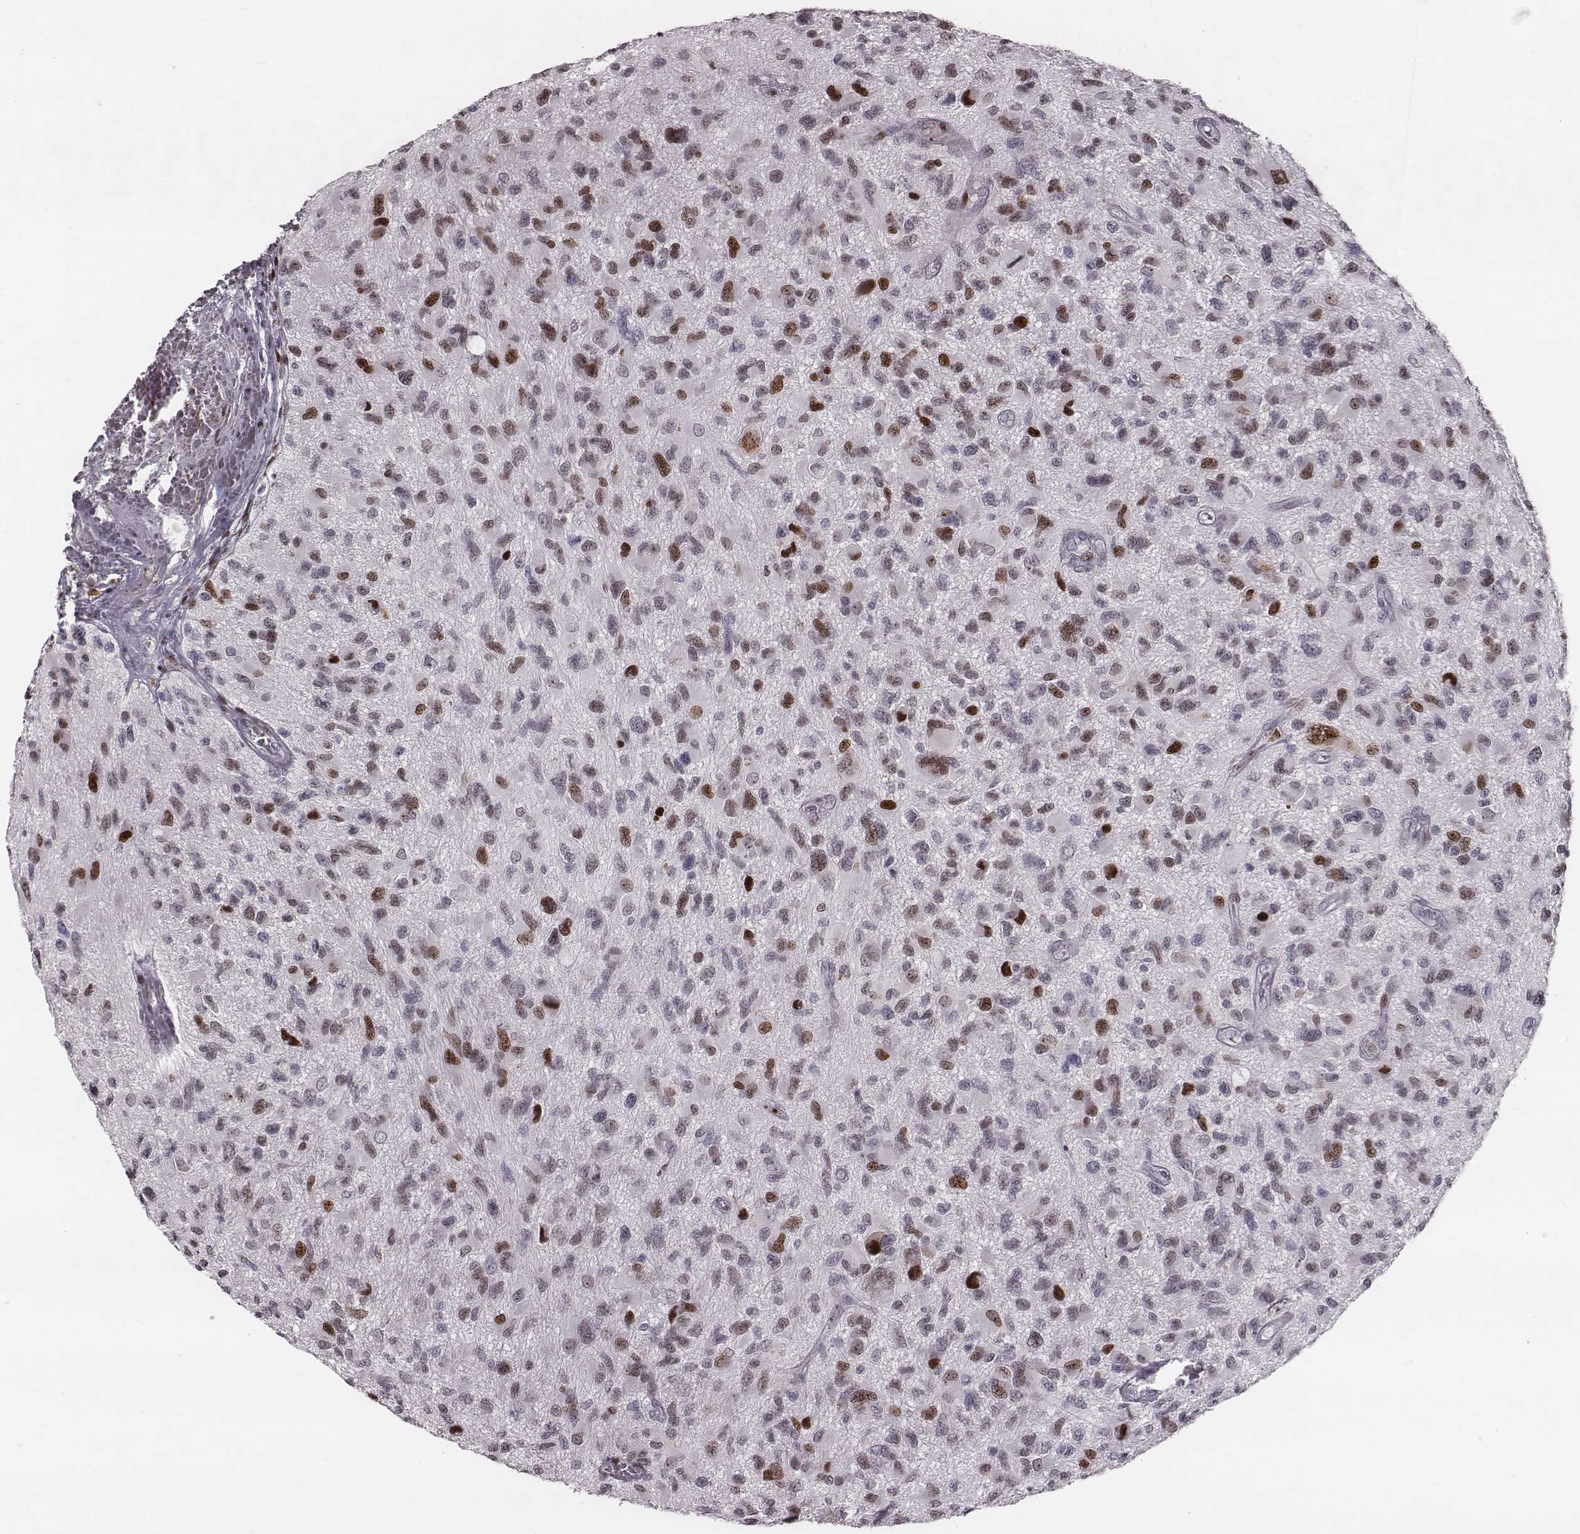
{"staining": {"intensity": "weak", "quantity": "<25%", "location": "nuclear"}, "tissue": "glioma", "cell_type": "Tumor cells", "image_type": "cancer", "snomed": [{"axis": "morphology", "description": "Glioma, malignant, NOS"}, {"axis": "morphology", "description": "Glioma, malignant, High grade"}, {"axis": "topography", "description": "Brain"}], "caption": "Glioma was stained to show a protein in brown. There is no significant expression in tumor cells.", "gene": "NDC1", "patient": {"sex": "female", "age": 71}}